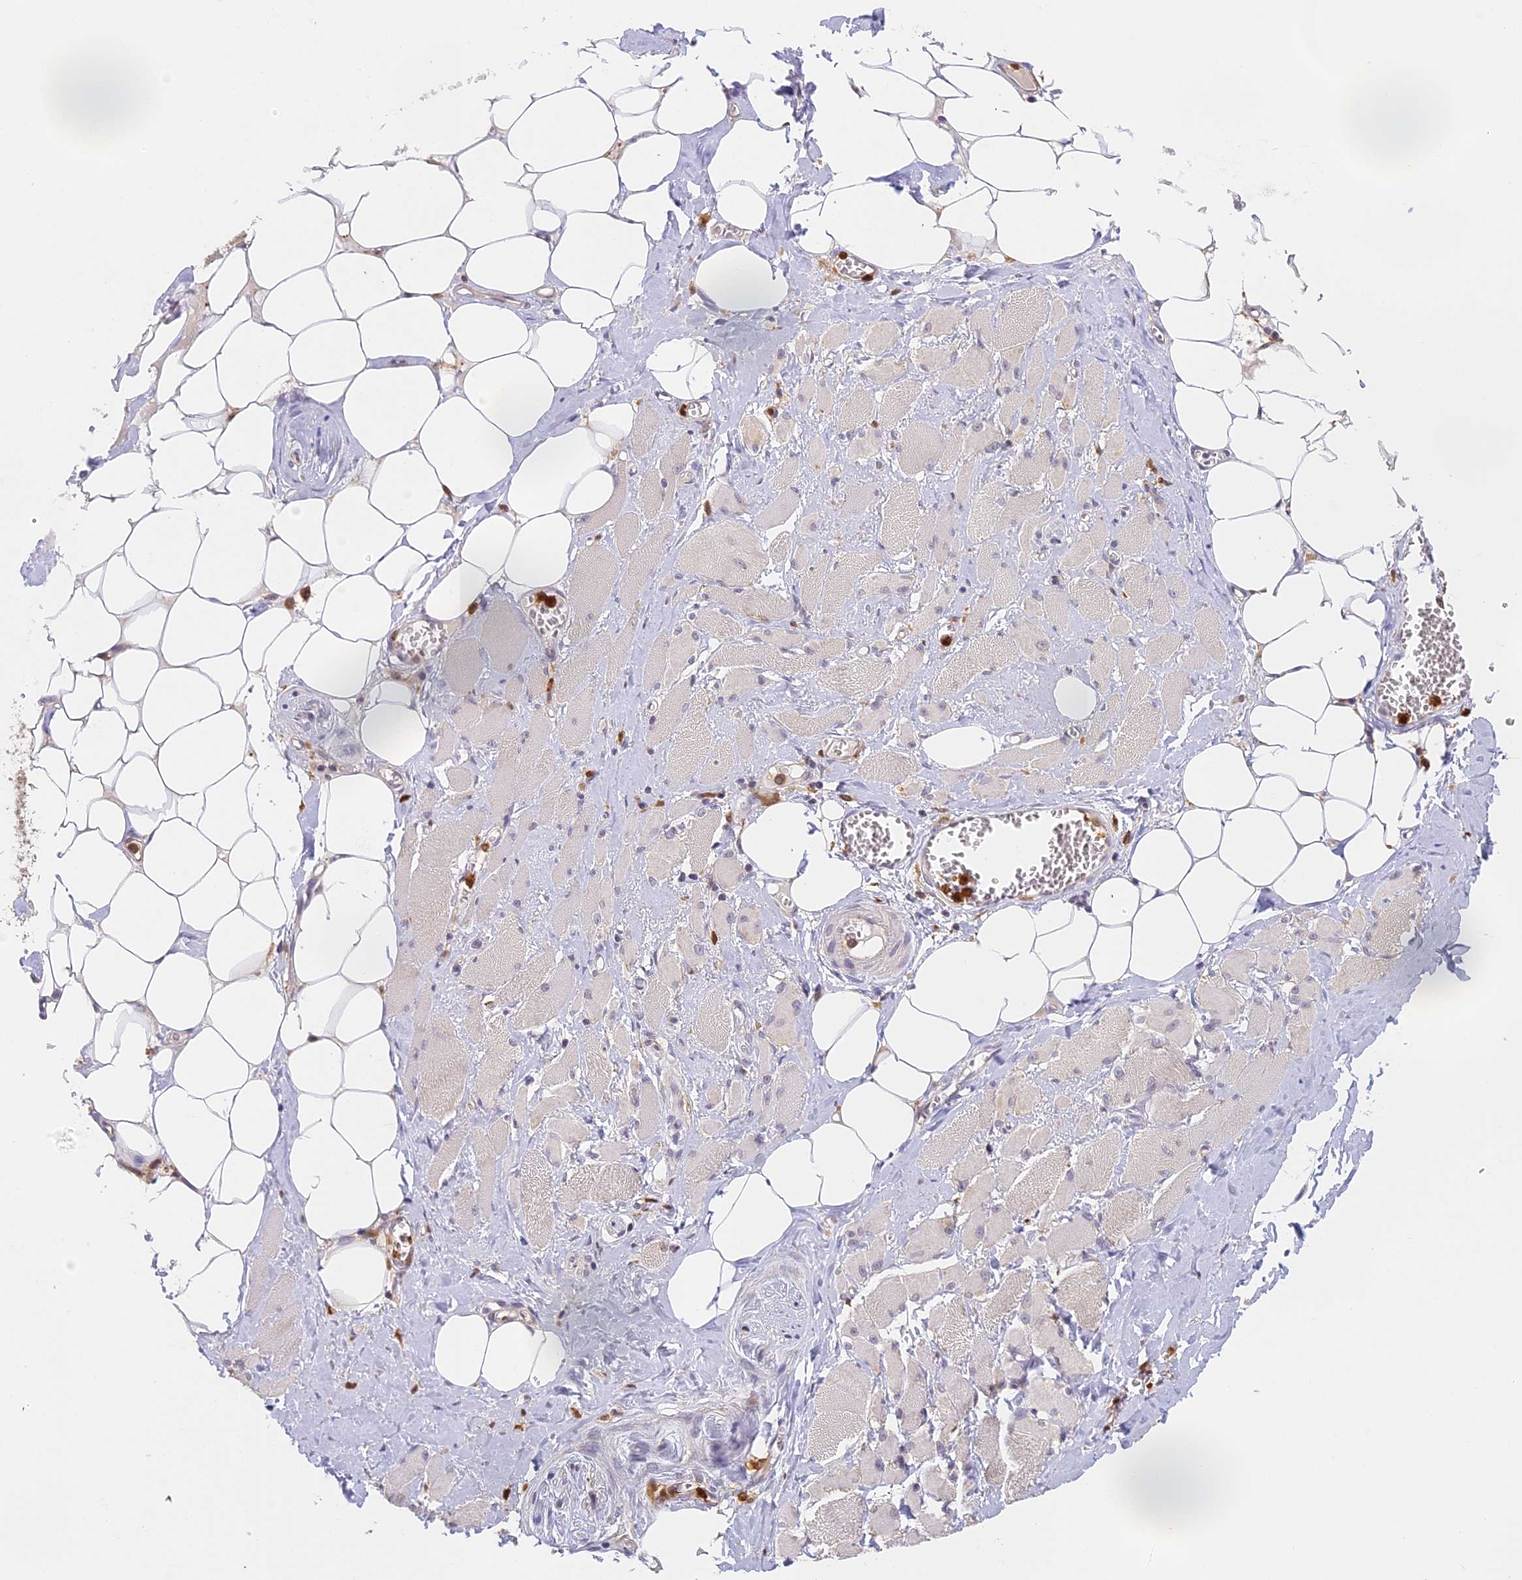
{"staining": {"intensity": "weak", "quantity": "25%-75%", "location": "cytoplasmic/membranous"}, "tissue": "skeletal muscle", "cell_type": "Myocytes", "image_type": "normal", "snomed": [{"axis": "morphology", "description": "Normal tissue, NOS"}, {"axis": "morphology", "description": "Basal cell carcinoma"}, {"axis": "topography", "description": "Skeletal muscle"}], "caption": "Immunohistochemistry of normal skeletal muscle reveals low levels of weak cytoplasmic/membranous positivity in about 25%-75% of myocytes. The staining is performed using DAB brown chromogen to label protein expression. The nuclei are counter-stained blue using hematoxylin.", "gene": "NCF4", "patient": {"sex": "female", "age": 64}}